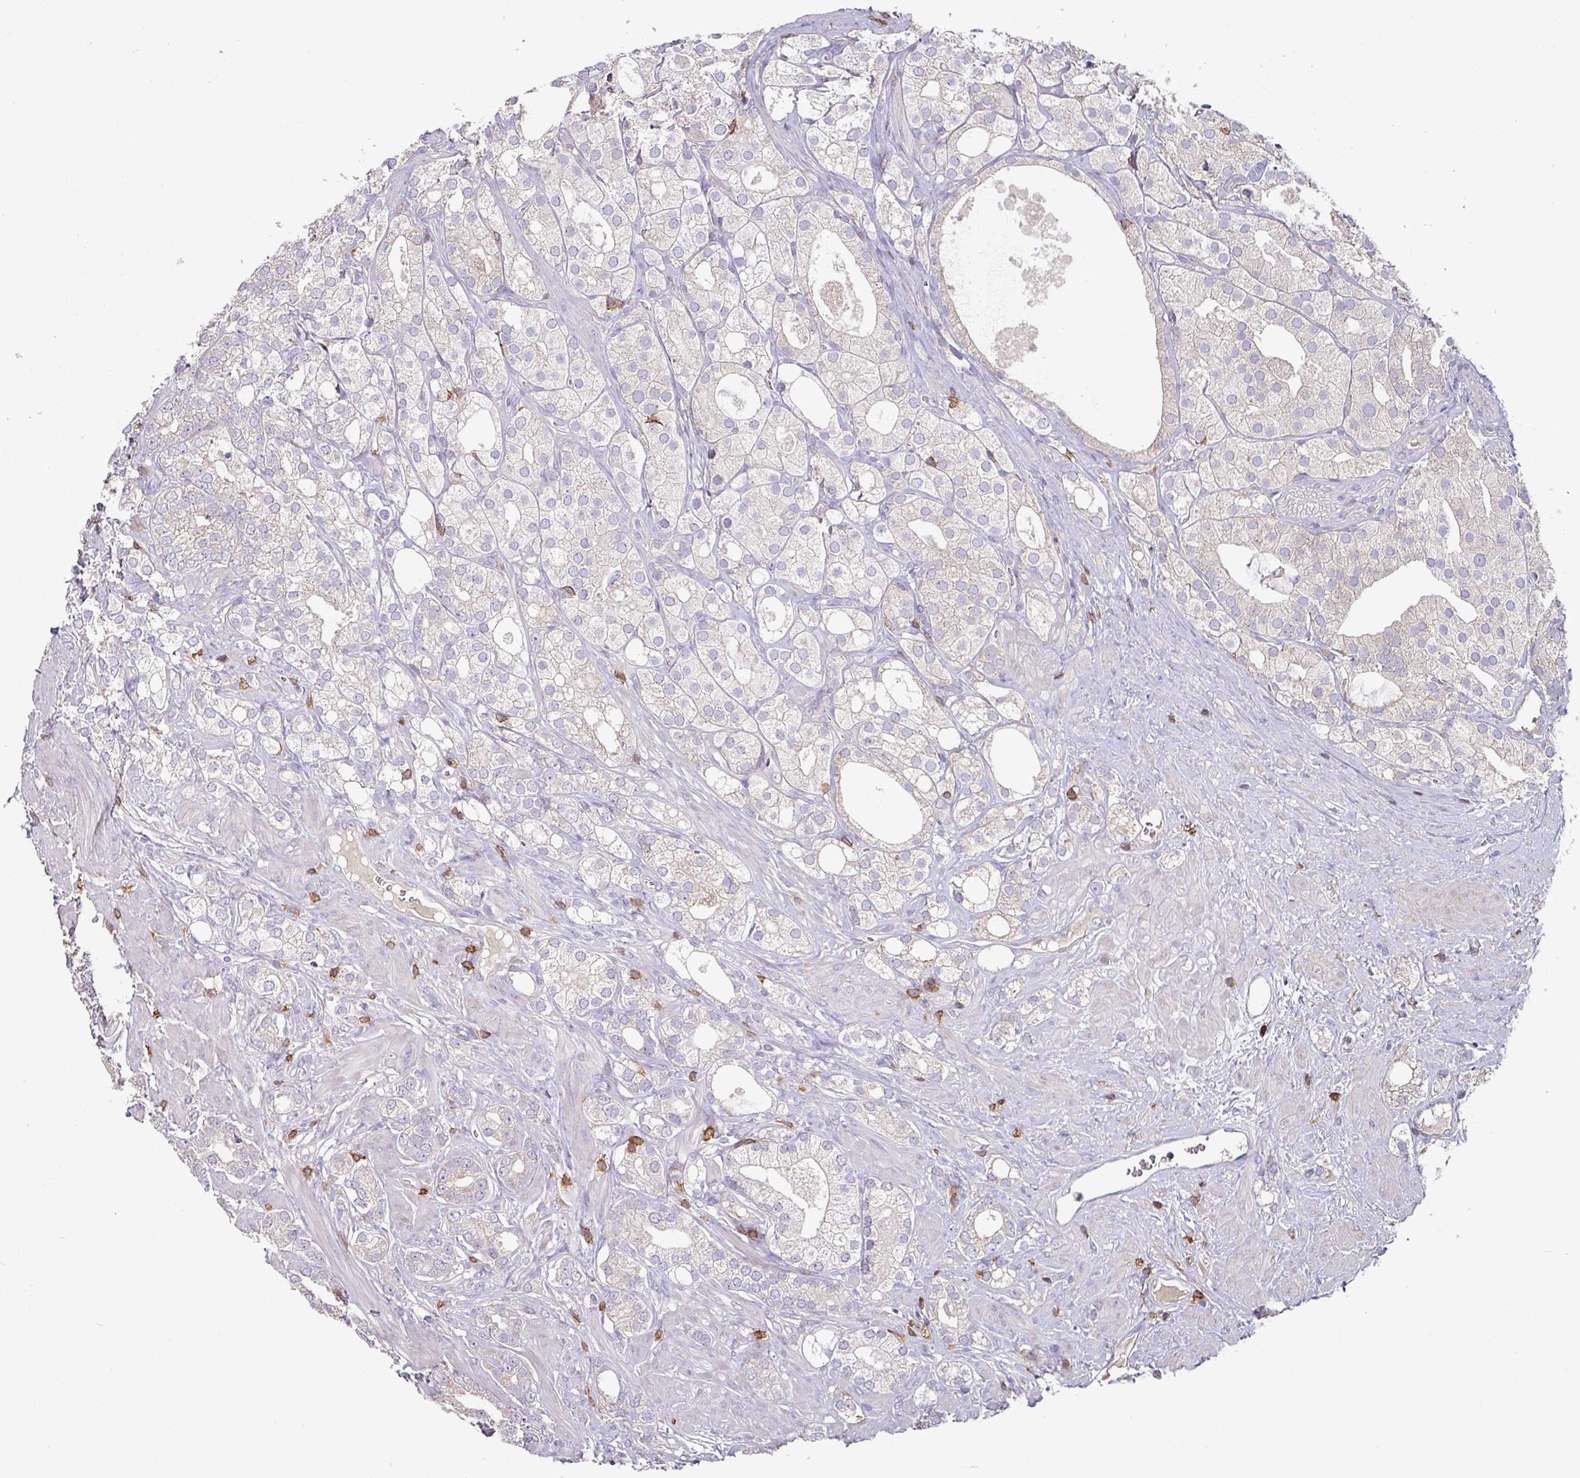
{"staining": {"intensity": "negative", "quantity": "none", "location": "none"}, "tissue": "prostate cancer", "cell_type": "Tumor cells", "image_type": "cancer", "snomed": [{"axis": "morphology", "description": "Adenocarcinoma, High grade"}, {"axis": "topography", "description": "Prostate"}], "caption": "IHC photomicrograph of human prostate cancer stained for a protein (brown), which reveals no staining in tumor cells. (DAB (3,3'-diaminobenzidine) immunohistochemistry (IHC) with hematoxylin counter stain).", "gene": "CD3G", "patient": {"sex": "male", "age": 50}}